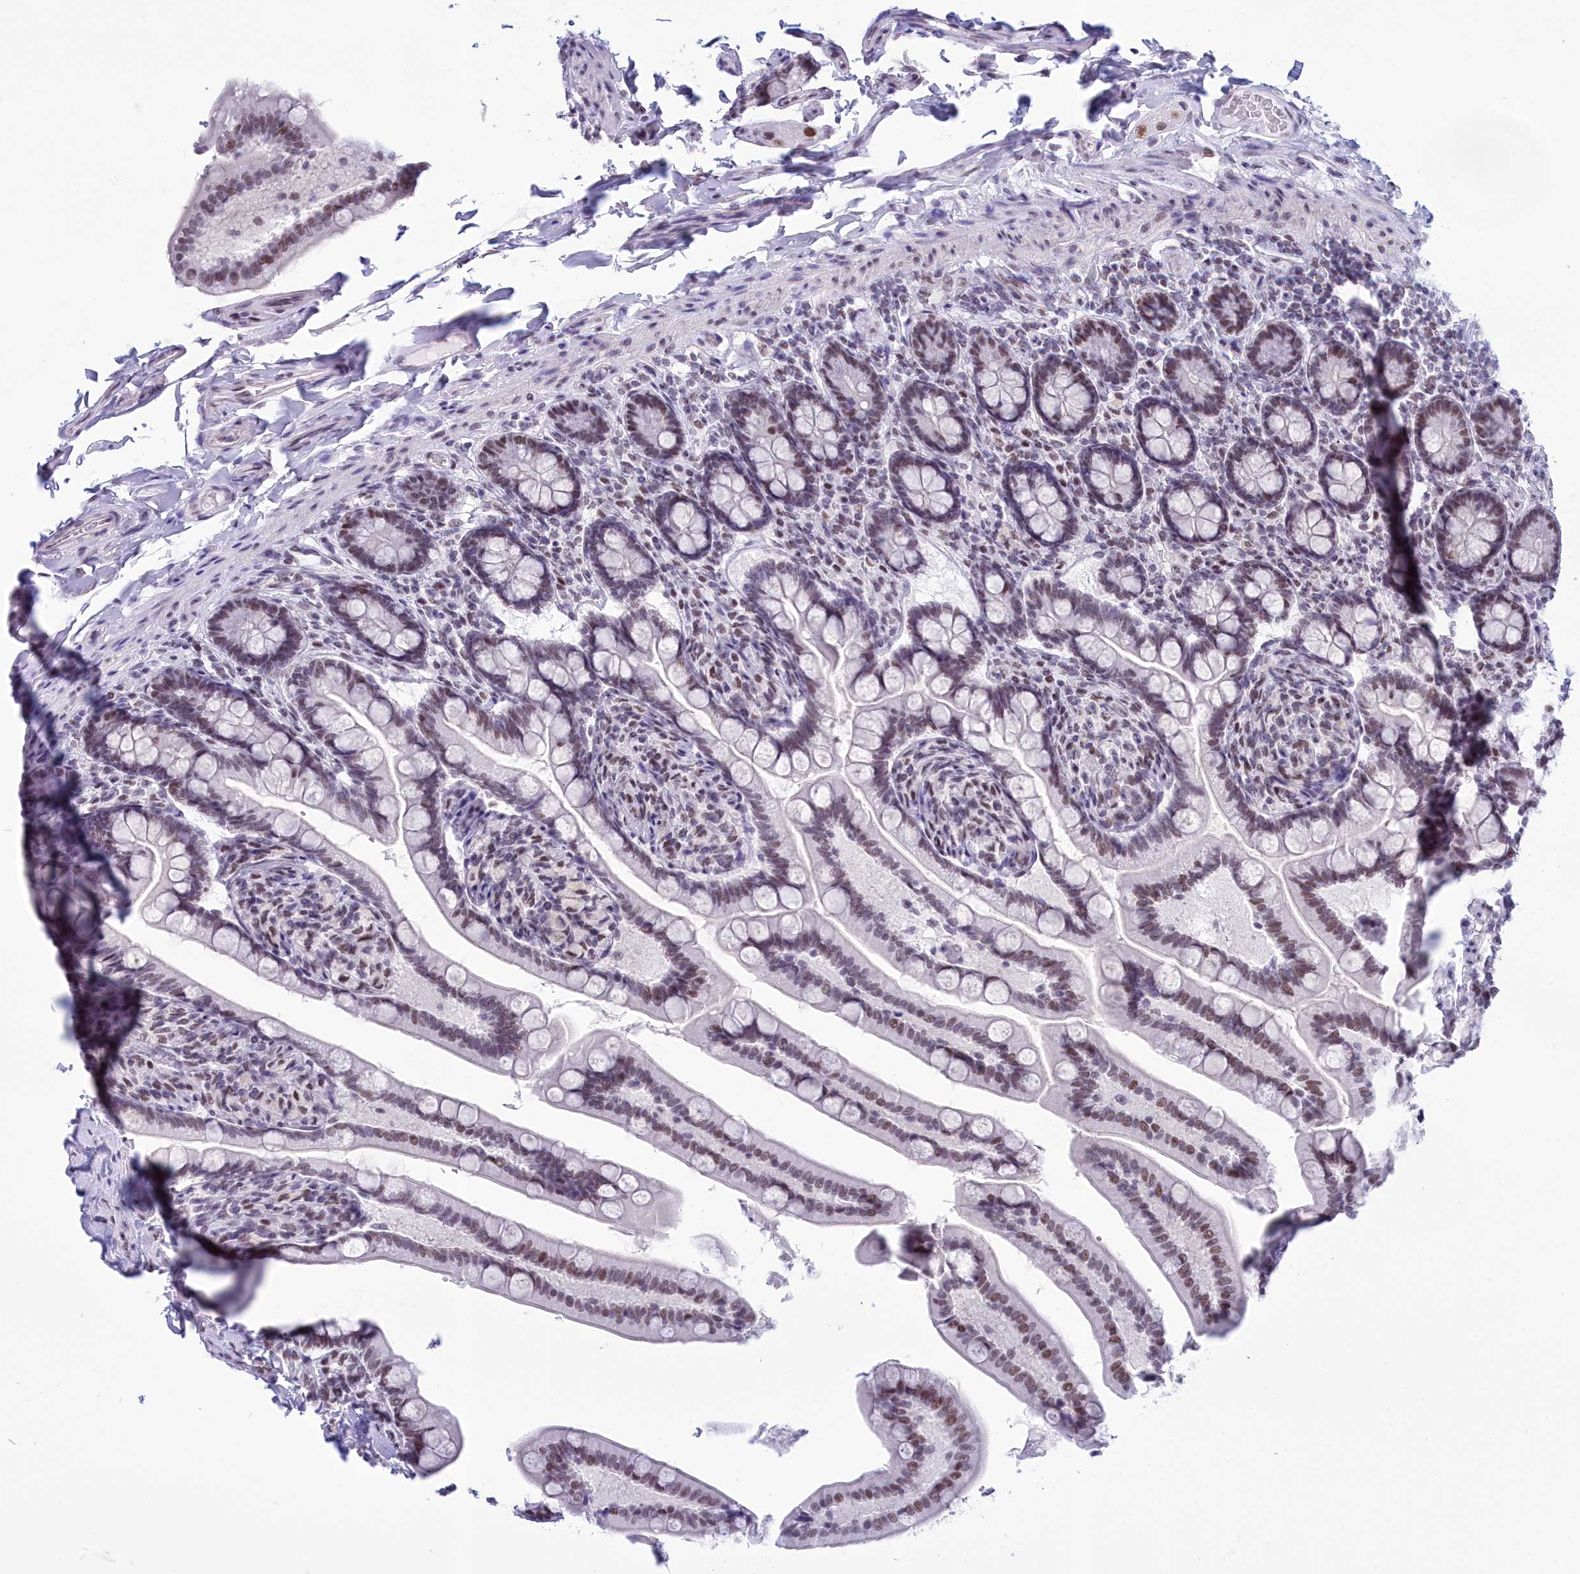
{"staining": {"intensity": "moderate", "quantity": ">75%", "location": "nuclear"}, "tissue": "small intestine", "cell_type": "Glandular cells", "image_type": "normal", "snomed": [{"axis": "morphology", "description": "Normal tissue, NOS"}, {"axis": "topography", "description": "Small intestine"}], "caption": "Brown immunohistochemical staining in normal human small intestine exhibits moderate nuclear positivity in approximately >75% of glandular cells. The staining was performed using DAB to visualize the protein expression in brown, while the nuclei were stained in blue with hematoxylin (Magnification: 20x).", "gene": "CDC26", "patient": {"sex": "female", "age": 64}}